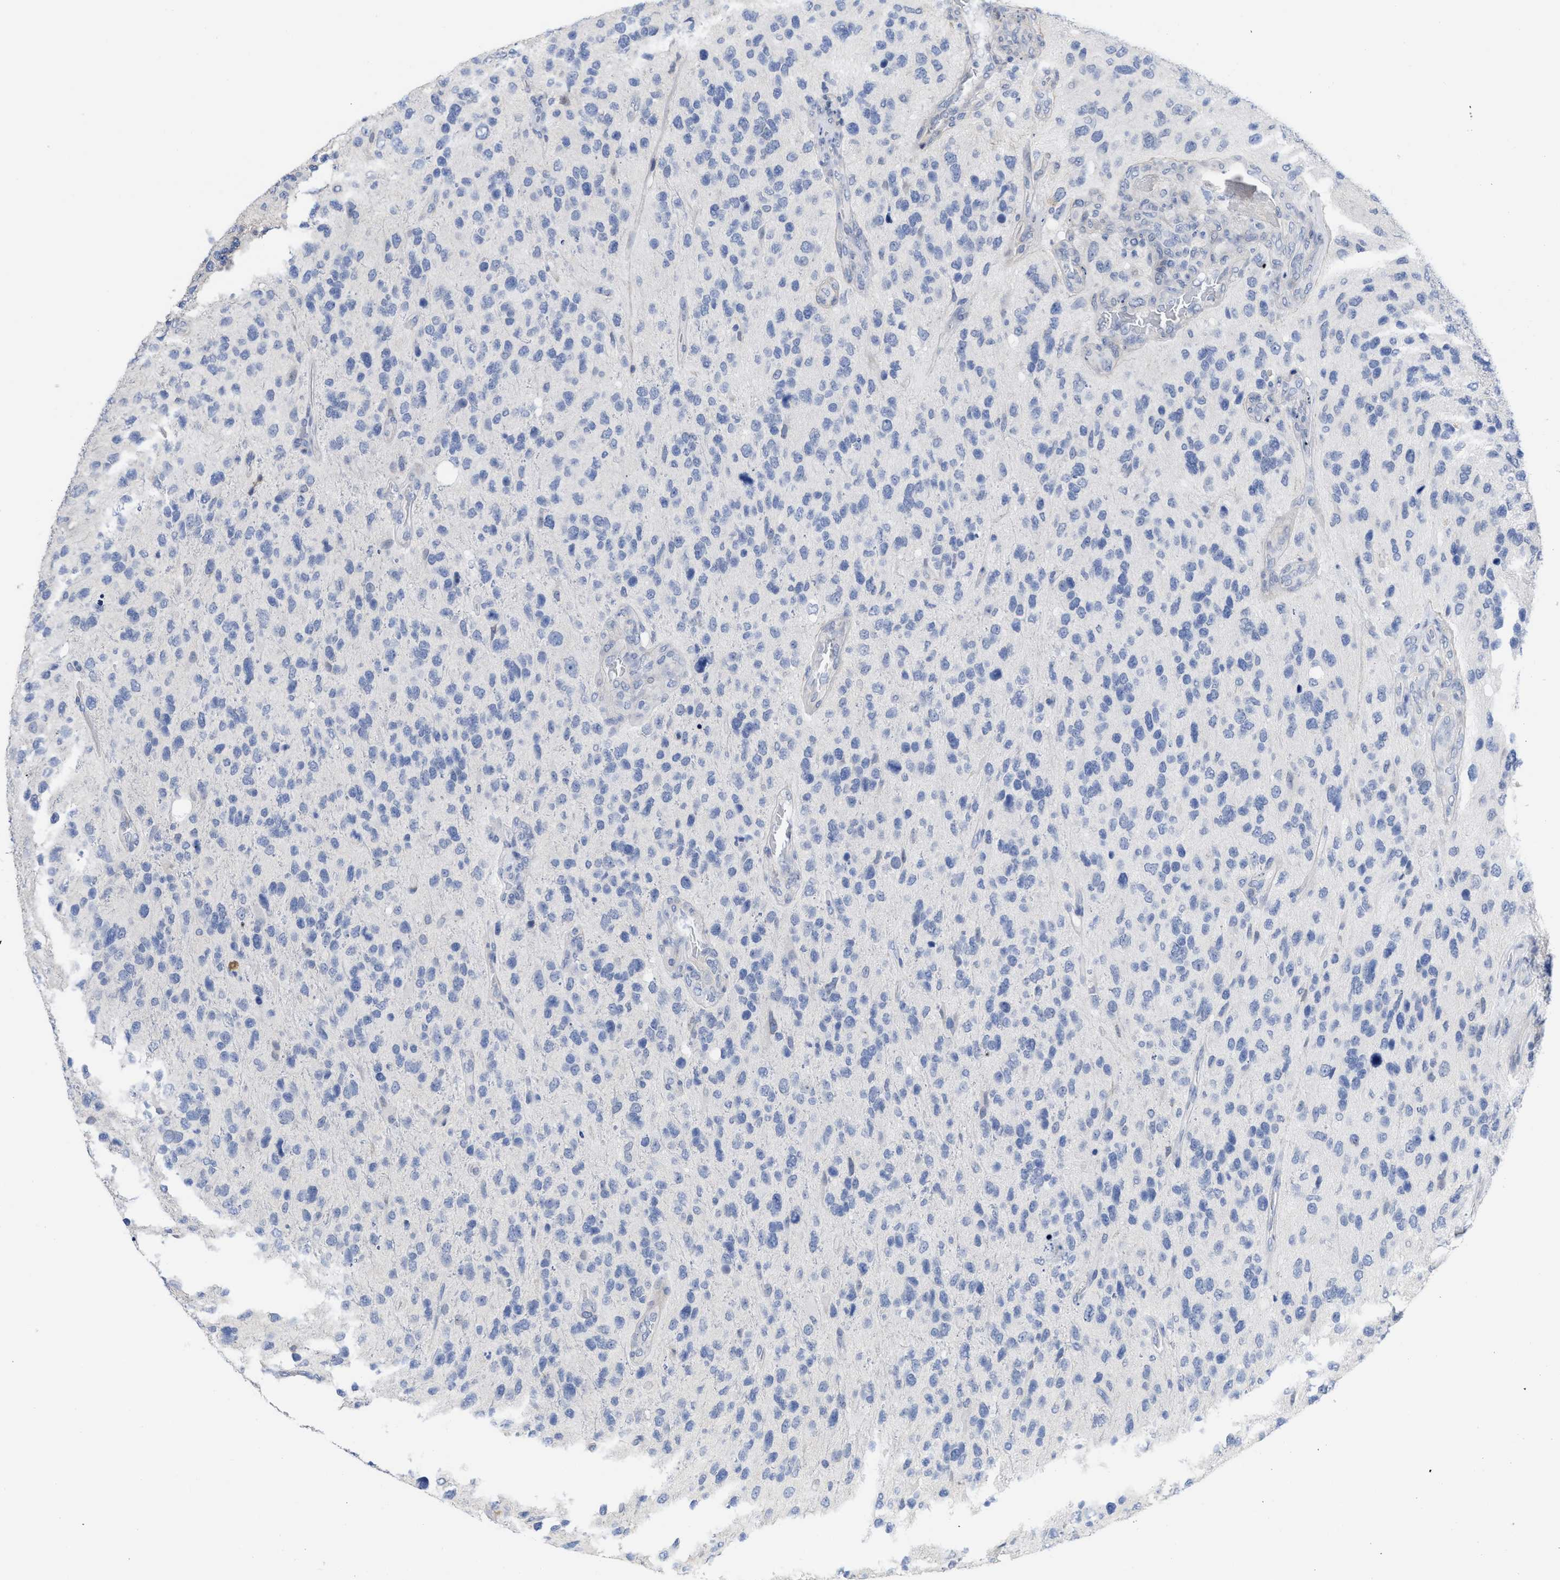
{"staining": {"intensity": "negative", "quantity": "none", "location": "none"}, "tissue": "glioma", "cell_type": "Tumor cells", "image_type": "cancer", "snomed": [{"axis": "morphology", "description": "Glioma, malignant, High grade"}, {"axis": "topography", "description": "Brain"}], "caption": "Immunohistochemistry (IHC) of human malignant glioma (high-grade) shows no expression in tumor cells.", "gene": "ACKR1", "patient": {"sex": "female", "age": 58}}